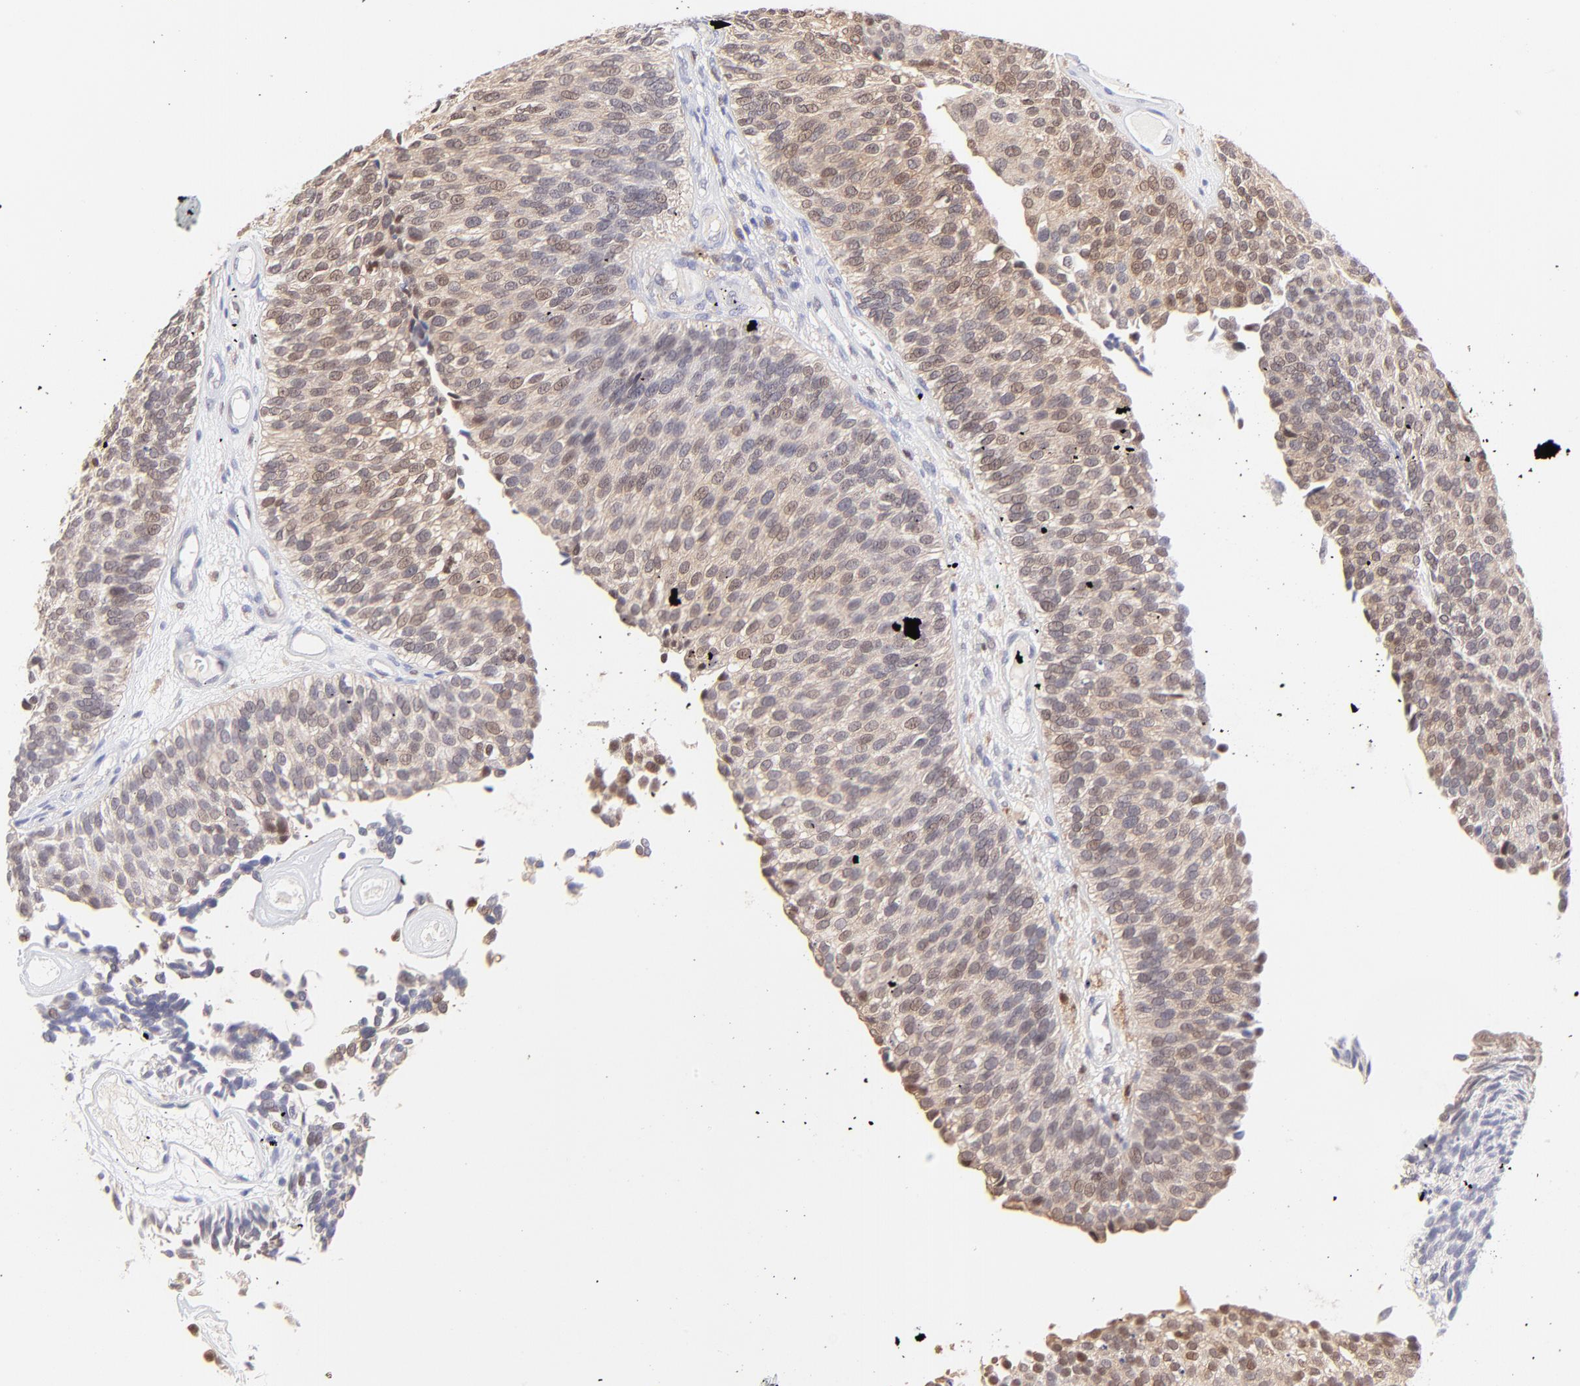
{"staining": {"intensity": "weak", "quantity": "25%-75%", "location": "cytoplasmic/membranous,nuclear"}, "tissue": "urothelial cancer", "cell_type": "Tumor cells", "image_type": "cancer", "snomed": [{"axis": "morphology", "description": "Urothelial carcinoma, Low grade"}, {"axis": "topography", "description": "Urinary bladder"}], "caption": "Immunohistochemical staining of urothelial carcinoma (low-grade) exhibits low levels of weak cytoplasmic/membranous and nuclear protein positivity in approximately 25%-75% of tumor cells.", "gene": "HYAL1", "patient": {"sex": "male", "age": 84}}